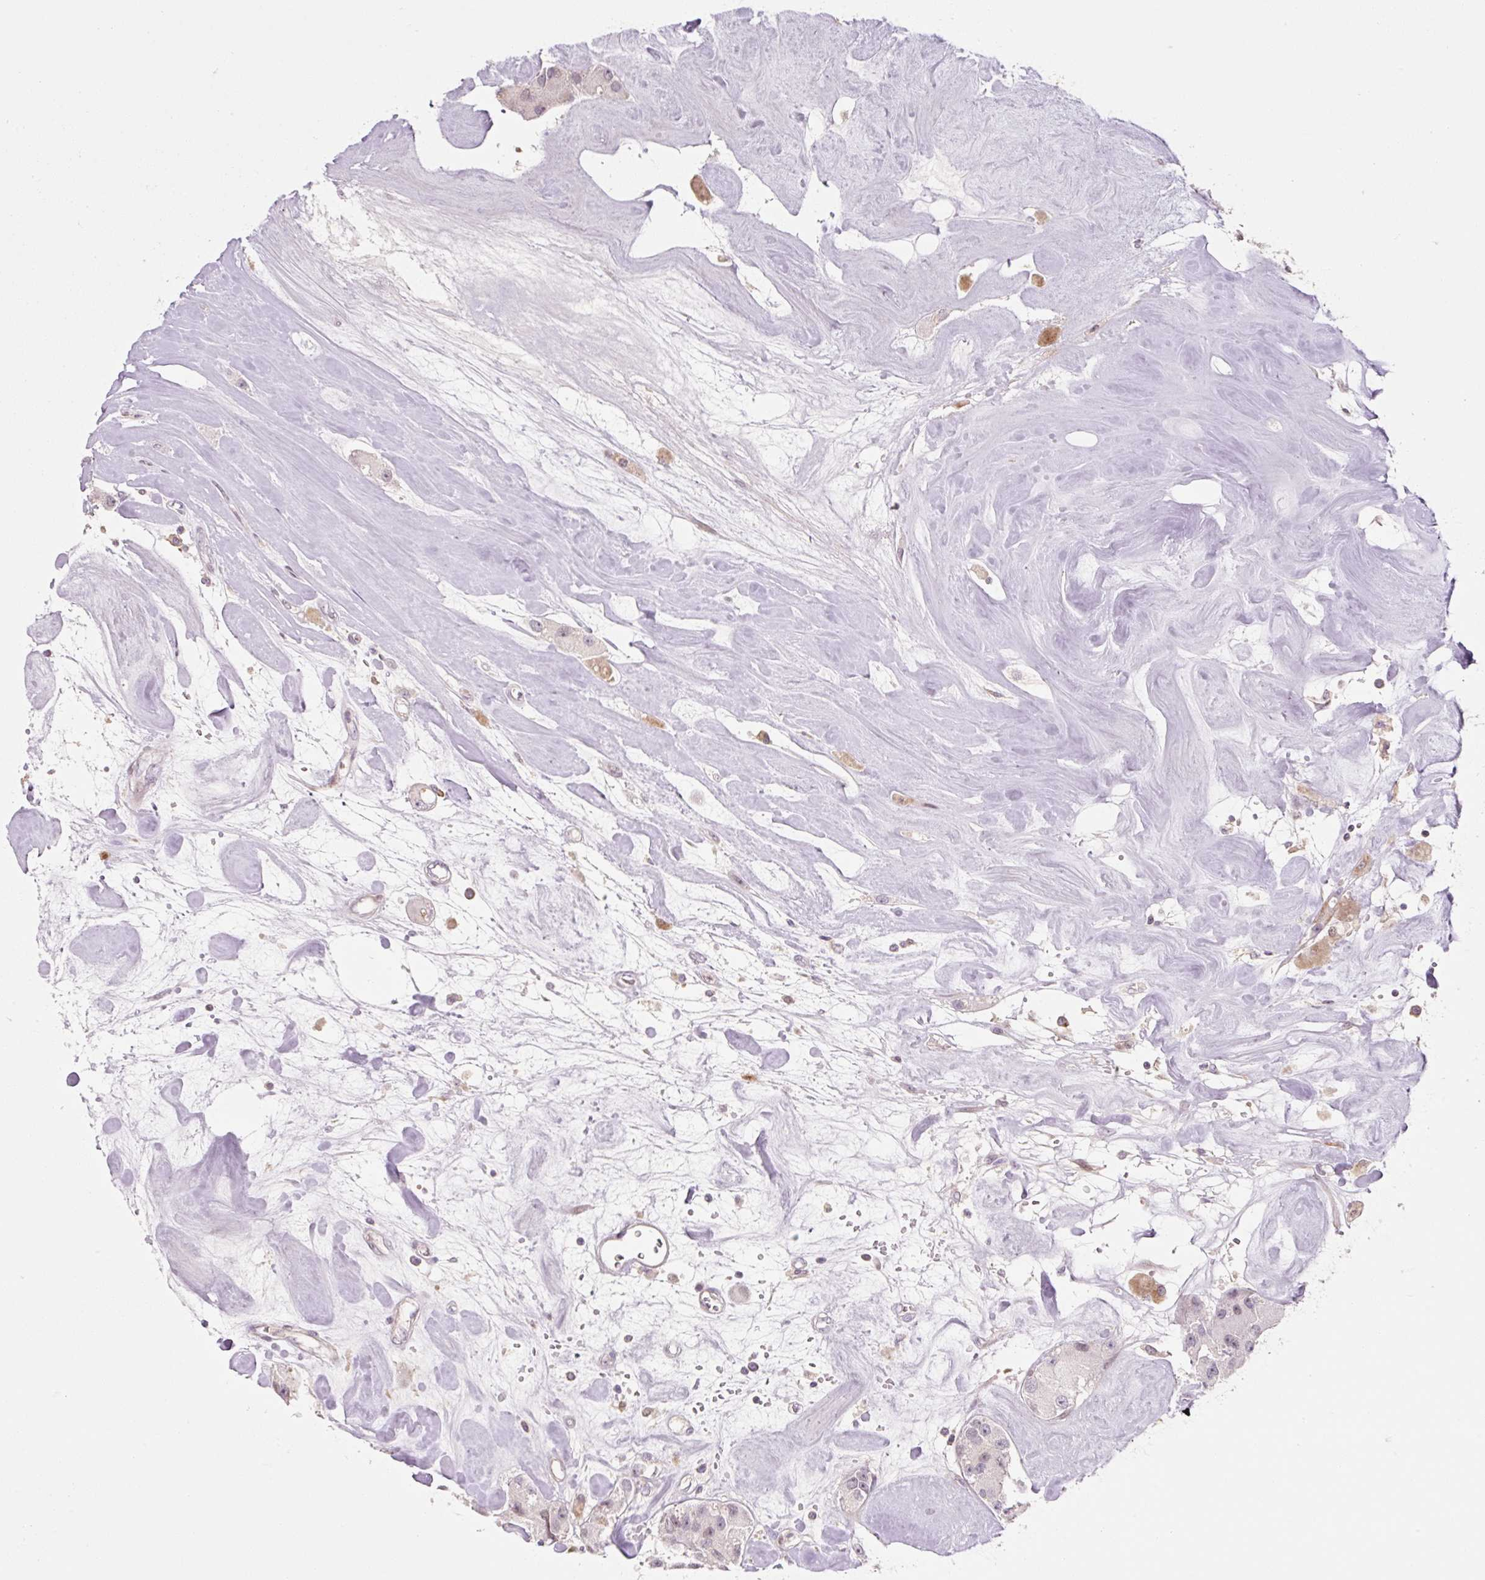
{"staining": {"intensity": "weak", "quantity": "25%-75%", "location": "nuclear"}, "tissue": "carcinoid", "cell_type": "Tumor cells", "image_type": "cancer", "snomed": [{"axis": "morphology", "description": "Carcinoid, malignant, NOS"}, {"axis": "topography", "description": "Pancreas"}], "caption": "IHC of carcinoid shows low levels of weak nuclear positivity in about 25%-75% of tumor cells. Nuclei are stained in blue.", "gene": "ZNF552", "patient": {"sex": "male", "age": 41}}